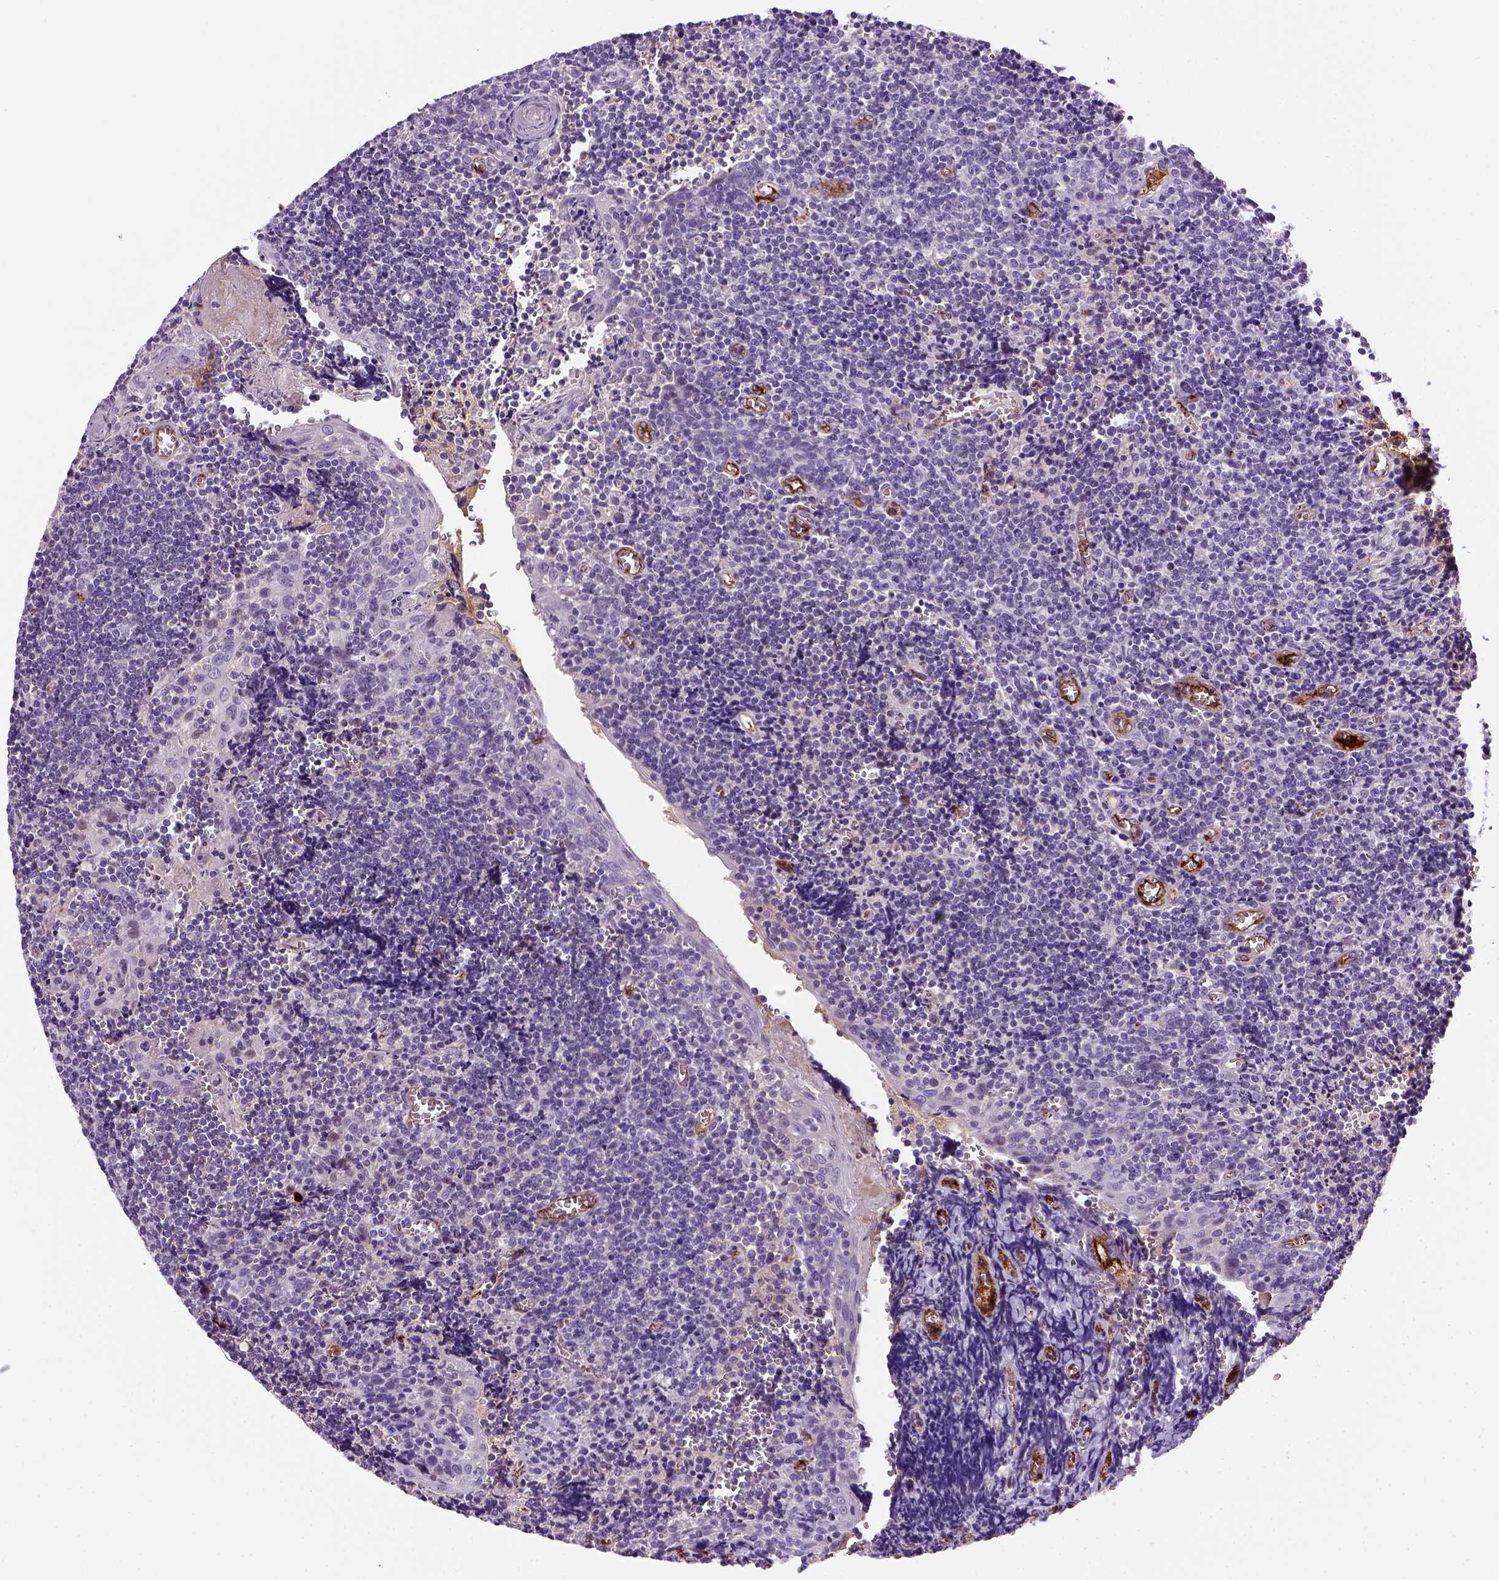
{"staining": {"intensity": "negative", "quantity": "none", "location": "none"}, "tissue": "tonsil", "cell_type": "Germinal center cells", "image_type": "normal", "snomed": [{"axis": "morphology", "description": "Normal tissue, NOS"}, {"axis": "morphology", "description": "Inflammation, NOS"}, {"axis": "topography", "description": "Tonsil"}], "caption": "This image is of unremarkable tonsil stained with IHC to label a protein in brown with the nuclei are counter-stained blue. There is no expression in germinal center cells.", "gene": "VWF", "patient": {"sex": "female", "age": 31}}